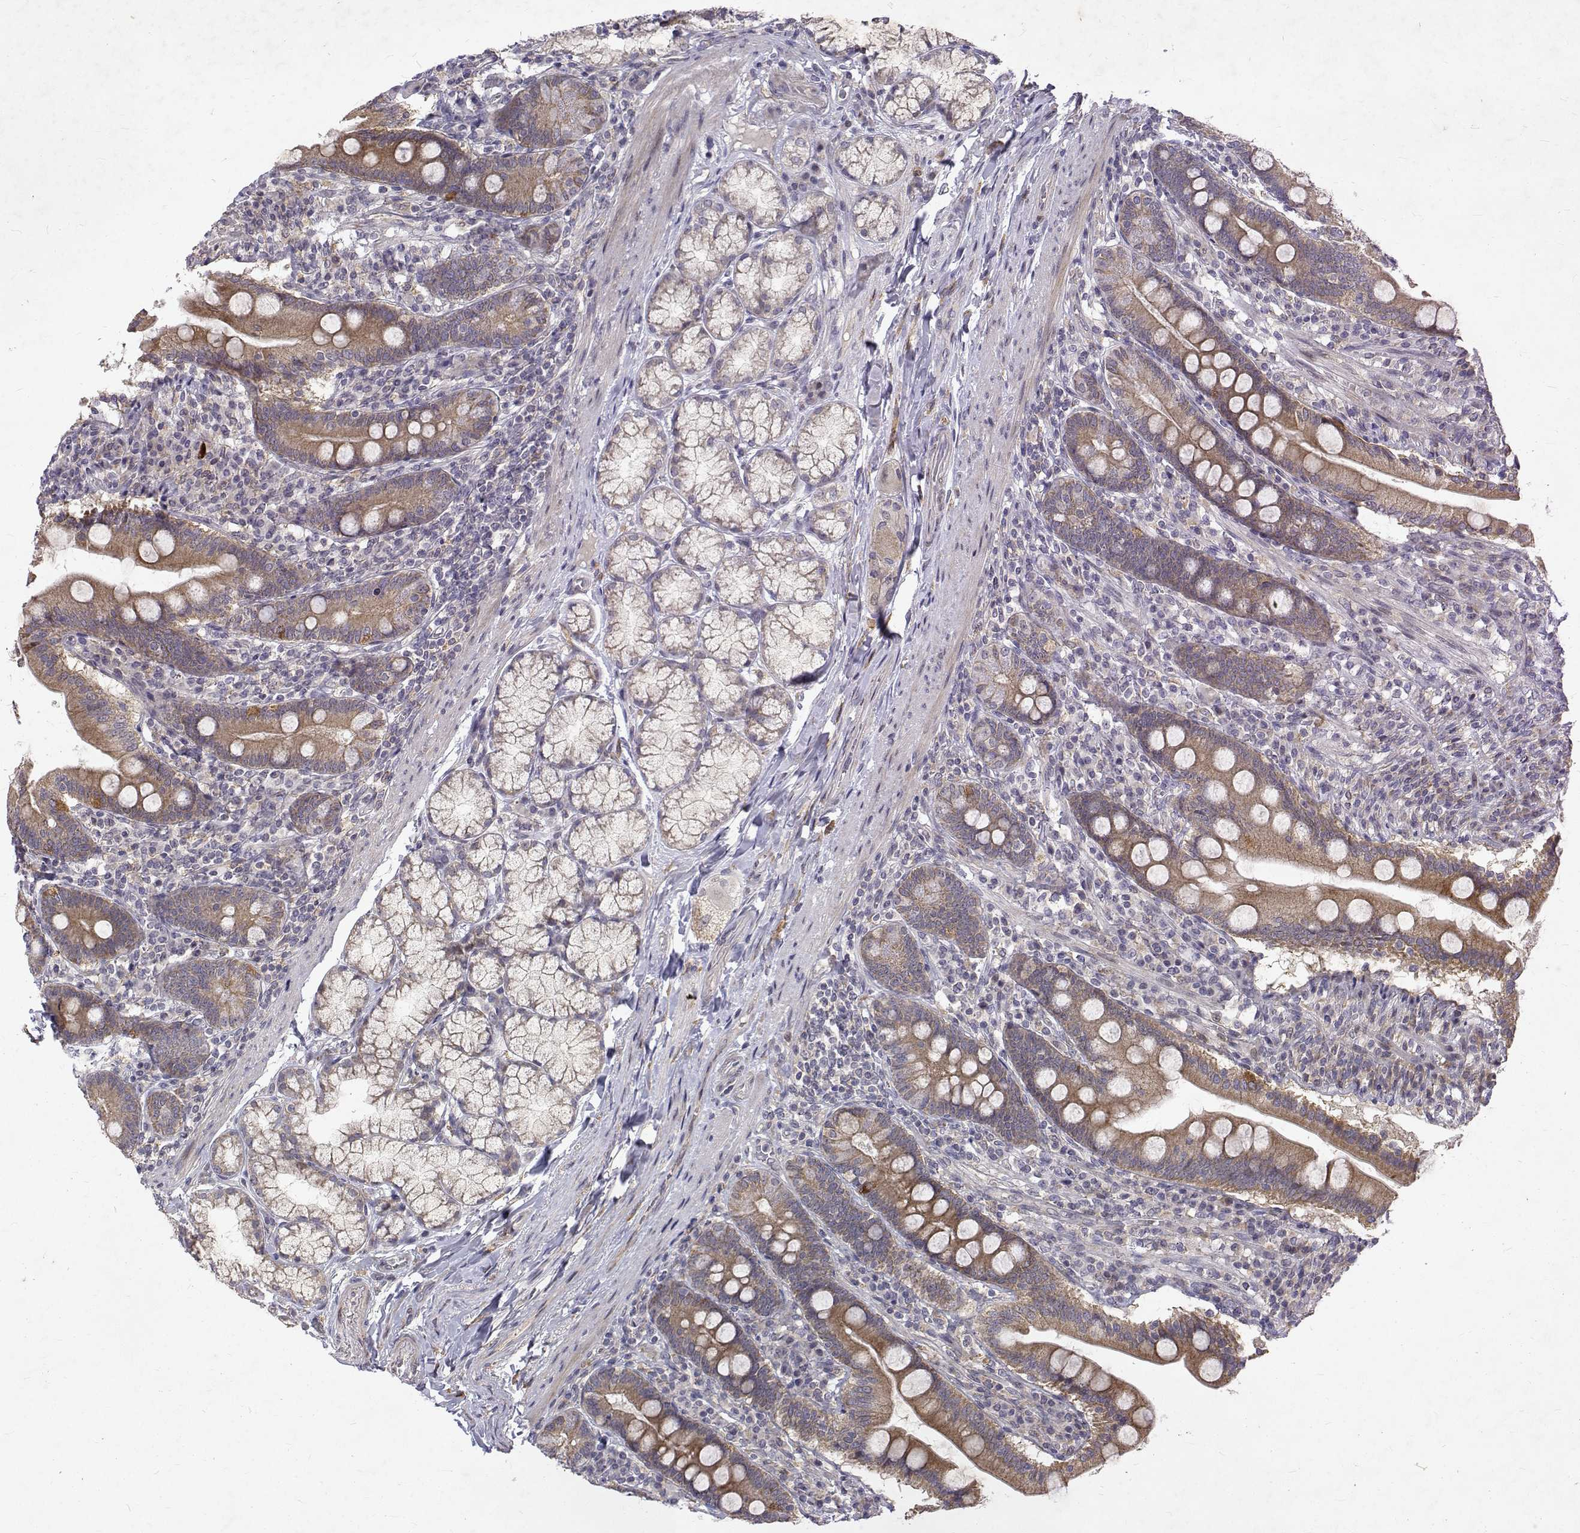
{"staining": {"intensity": "moderate", "quantity": ">75%", "location": "cytoplasmic/membranous"}, "tissue": "duodenum", "cell_type": "Glandular cells", "image_type": "normal", "snomed": [{"axis": "morphology", "description": "Normal tissue, NOS"}, {"axis": "topography", "description": "Duodenum"}], "caption": "Immunohistochemistry of benign human duodenum reveals medium levels of moderate cytoplasmic/membranous positivity in about >75% of glandular cells. (DAB IHC, brown staining for protein, blue staining for nuclei).", "gene": "ALKBH8", "patient": {"sex": "female", "age": 67}}